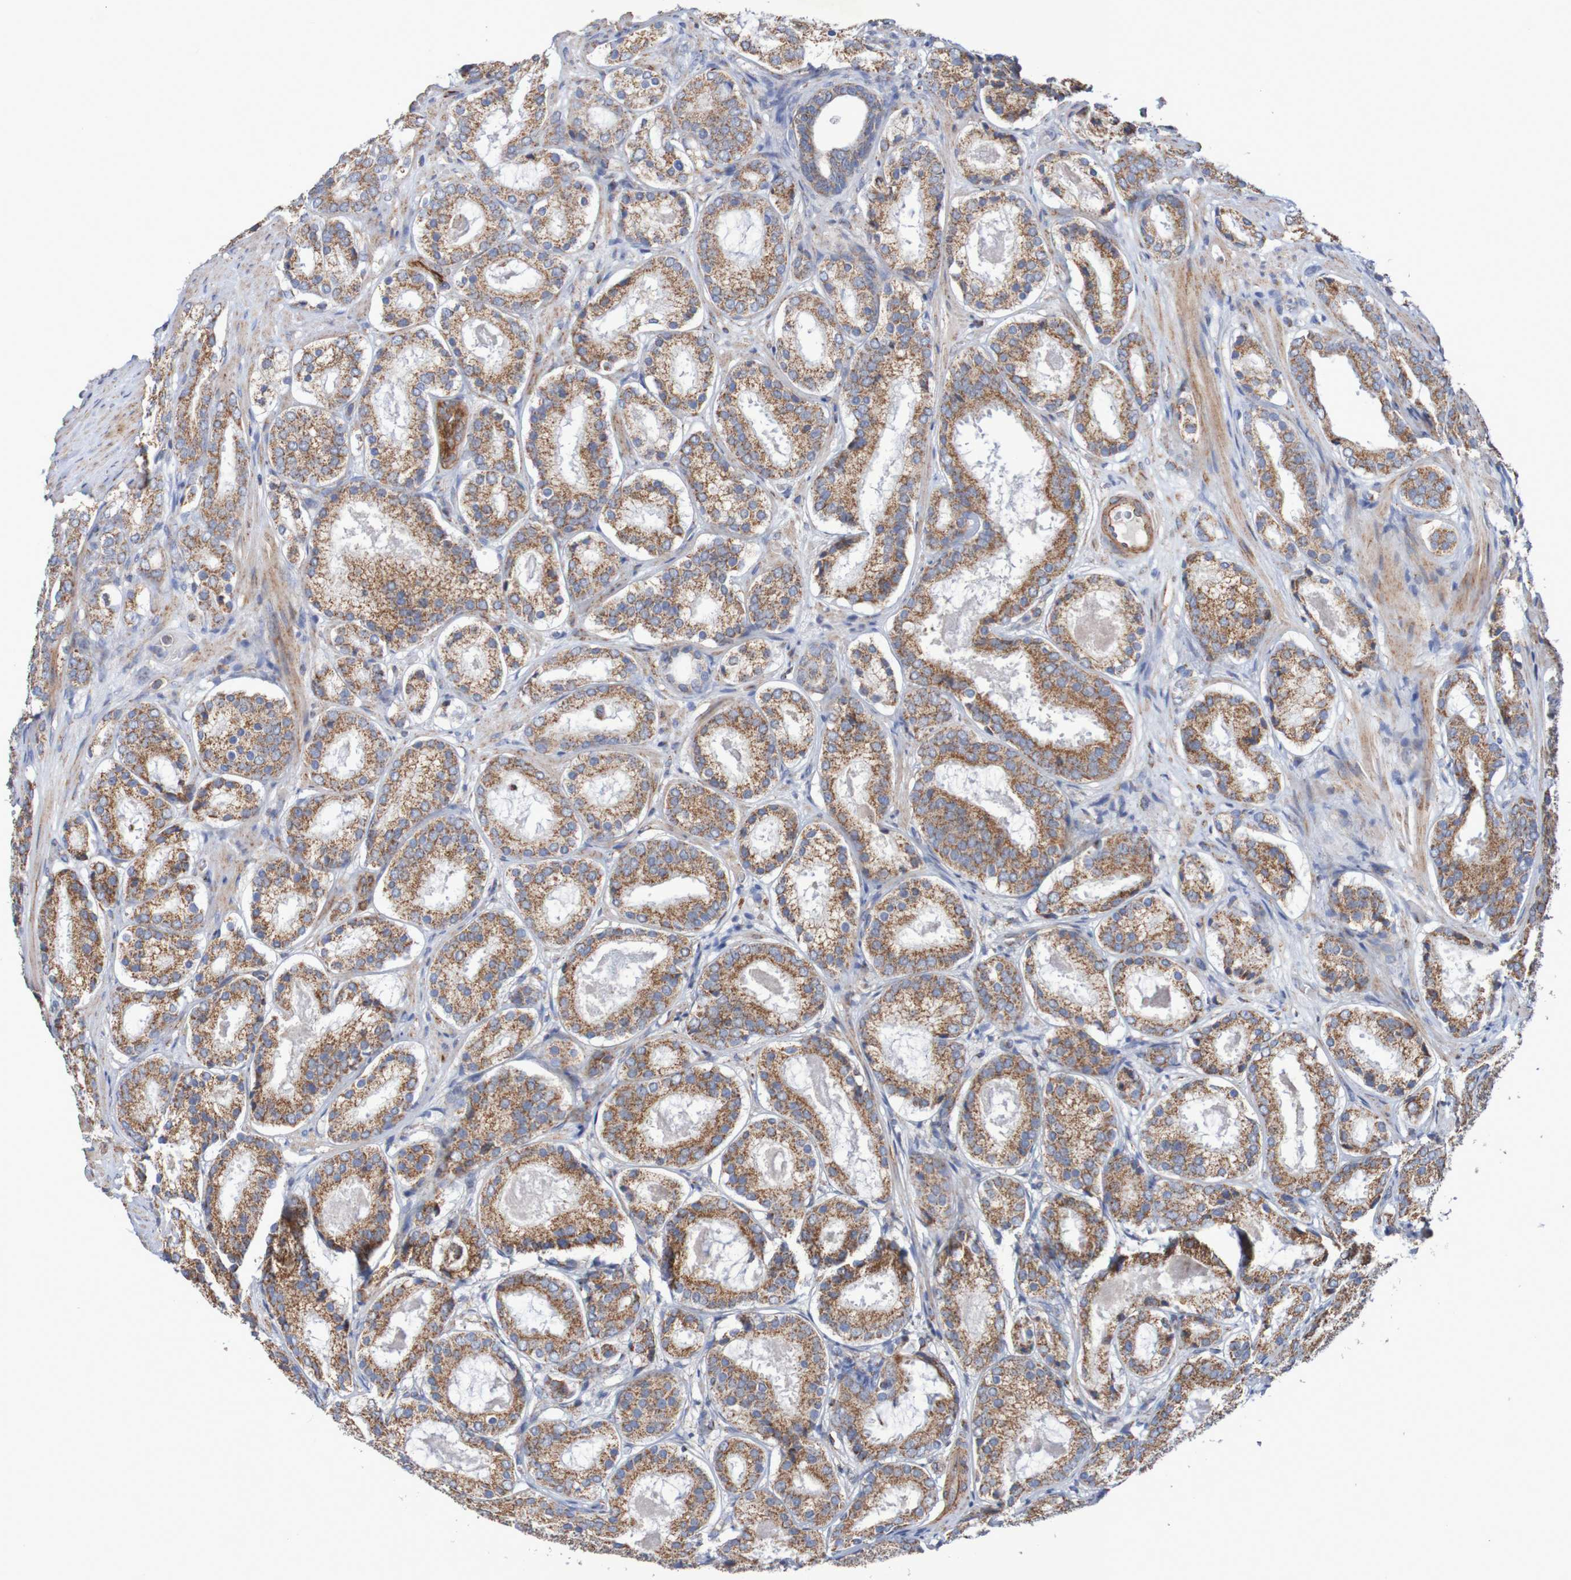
{"staining": {"intensity": "moderate", "quantity": ">75%", "location": "cytoplasmic/membranous"}, "tissue": "prostate cancer", "cell_type": "Tumor cells", "image_type": "cancer", "snomed": [{"axis": "morphology", "description": "Adenocarcinoma, Low grade"}, {"axis": "topography", "description": "Prostate"}], "caption": "An image showing moderate cytoplasmic/membranous expression in approximately >75% of tumor cells in prostate cancer, as visualized by brown immunohistochemical staining.", "gene": "MMEL1", "patient": {"sex": "male", "age": 69}}